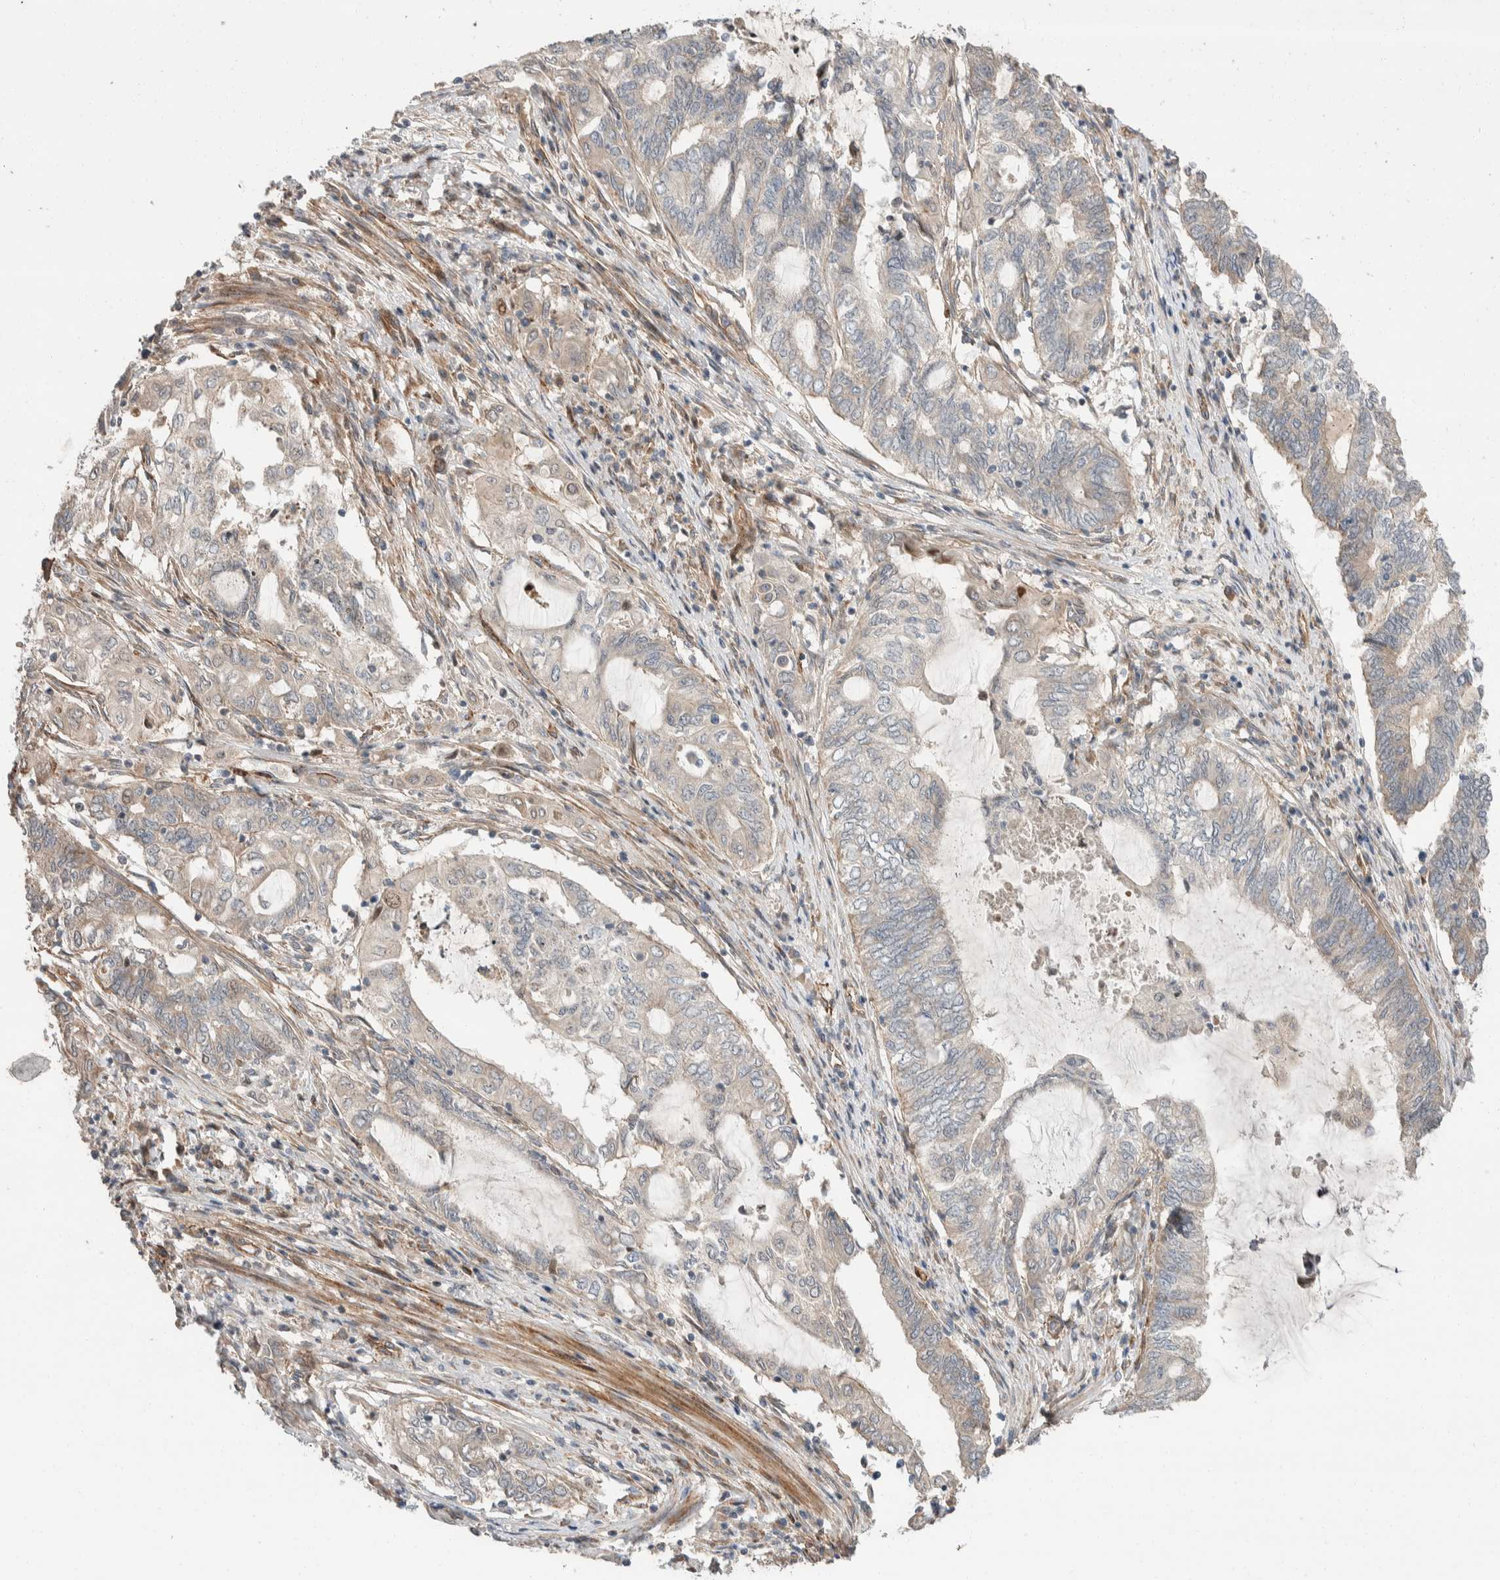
{"staining": {"intensity": "weak", "quantity": "<25%", "location": "cytoplasmic/membranous"}, "tissue": "endometrial cancer", "cell_type": "Tumor cells", "image_type": "cancer", "snomed": [{"axis": "morphology", "description": "Adenocarcinoma, NOS"}, {"axis": "topography", "description": "Uterus"}, {"axis": "topography", "description": "Endometrium"}], "caption": "A histopathology image of endometrial cancer stained for a protein demonstrates no brown staining in tumor cells.", "gene": "ERC1", "patient": {"sex": "female", "age": 70}}